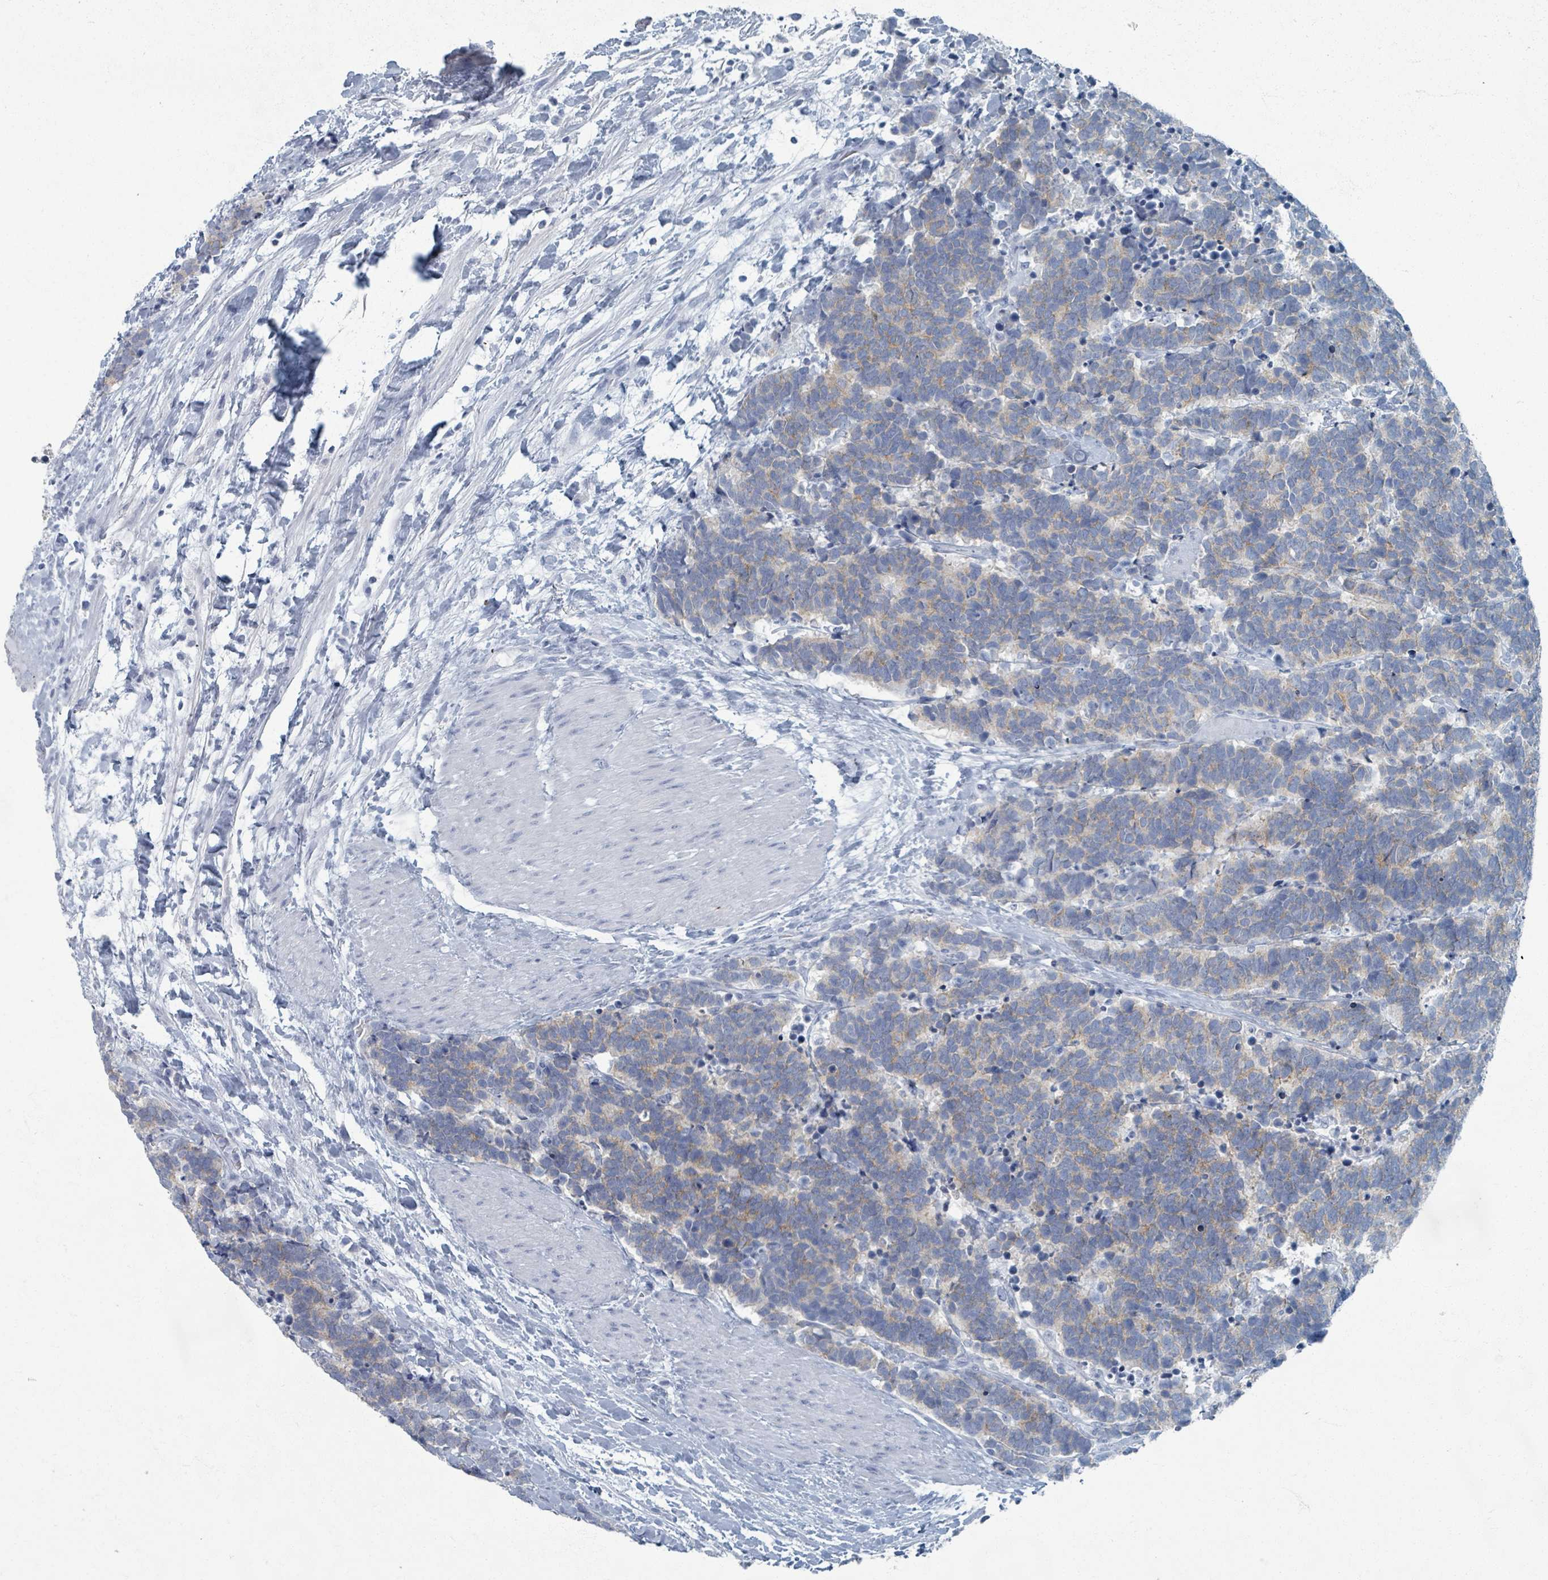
{"staining": {"intensity": "weak", "quantity": "25%-75%", "location": "cytoplasmic/membranous"}, "tissue": "carcinoid", "cell_type": "Tumor cells", "image_type": "cancer", "snomed": [{"axis": "morphology", "description": "Carcinoma, NOS"}, {"axis": "morphology", "description": "Carcinoid, malignant, NOS"}, {"axis": "topography", "description": "Prostate"}], "caption": "Tumor cells exhibit low levels of weak cytoplasmic/membranous expression in about 25%-75% of cells in carcinoma. The protein of interest is stained brown, and the nuclei are stained in blue (DAB (3,3'-diaminobenzidine) IHC with brightfield microscopy, high magnification).", "gene": "TAS2R1", "patient": {"sex": "male", "age": 57}}